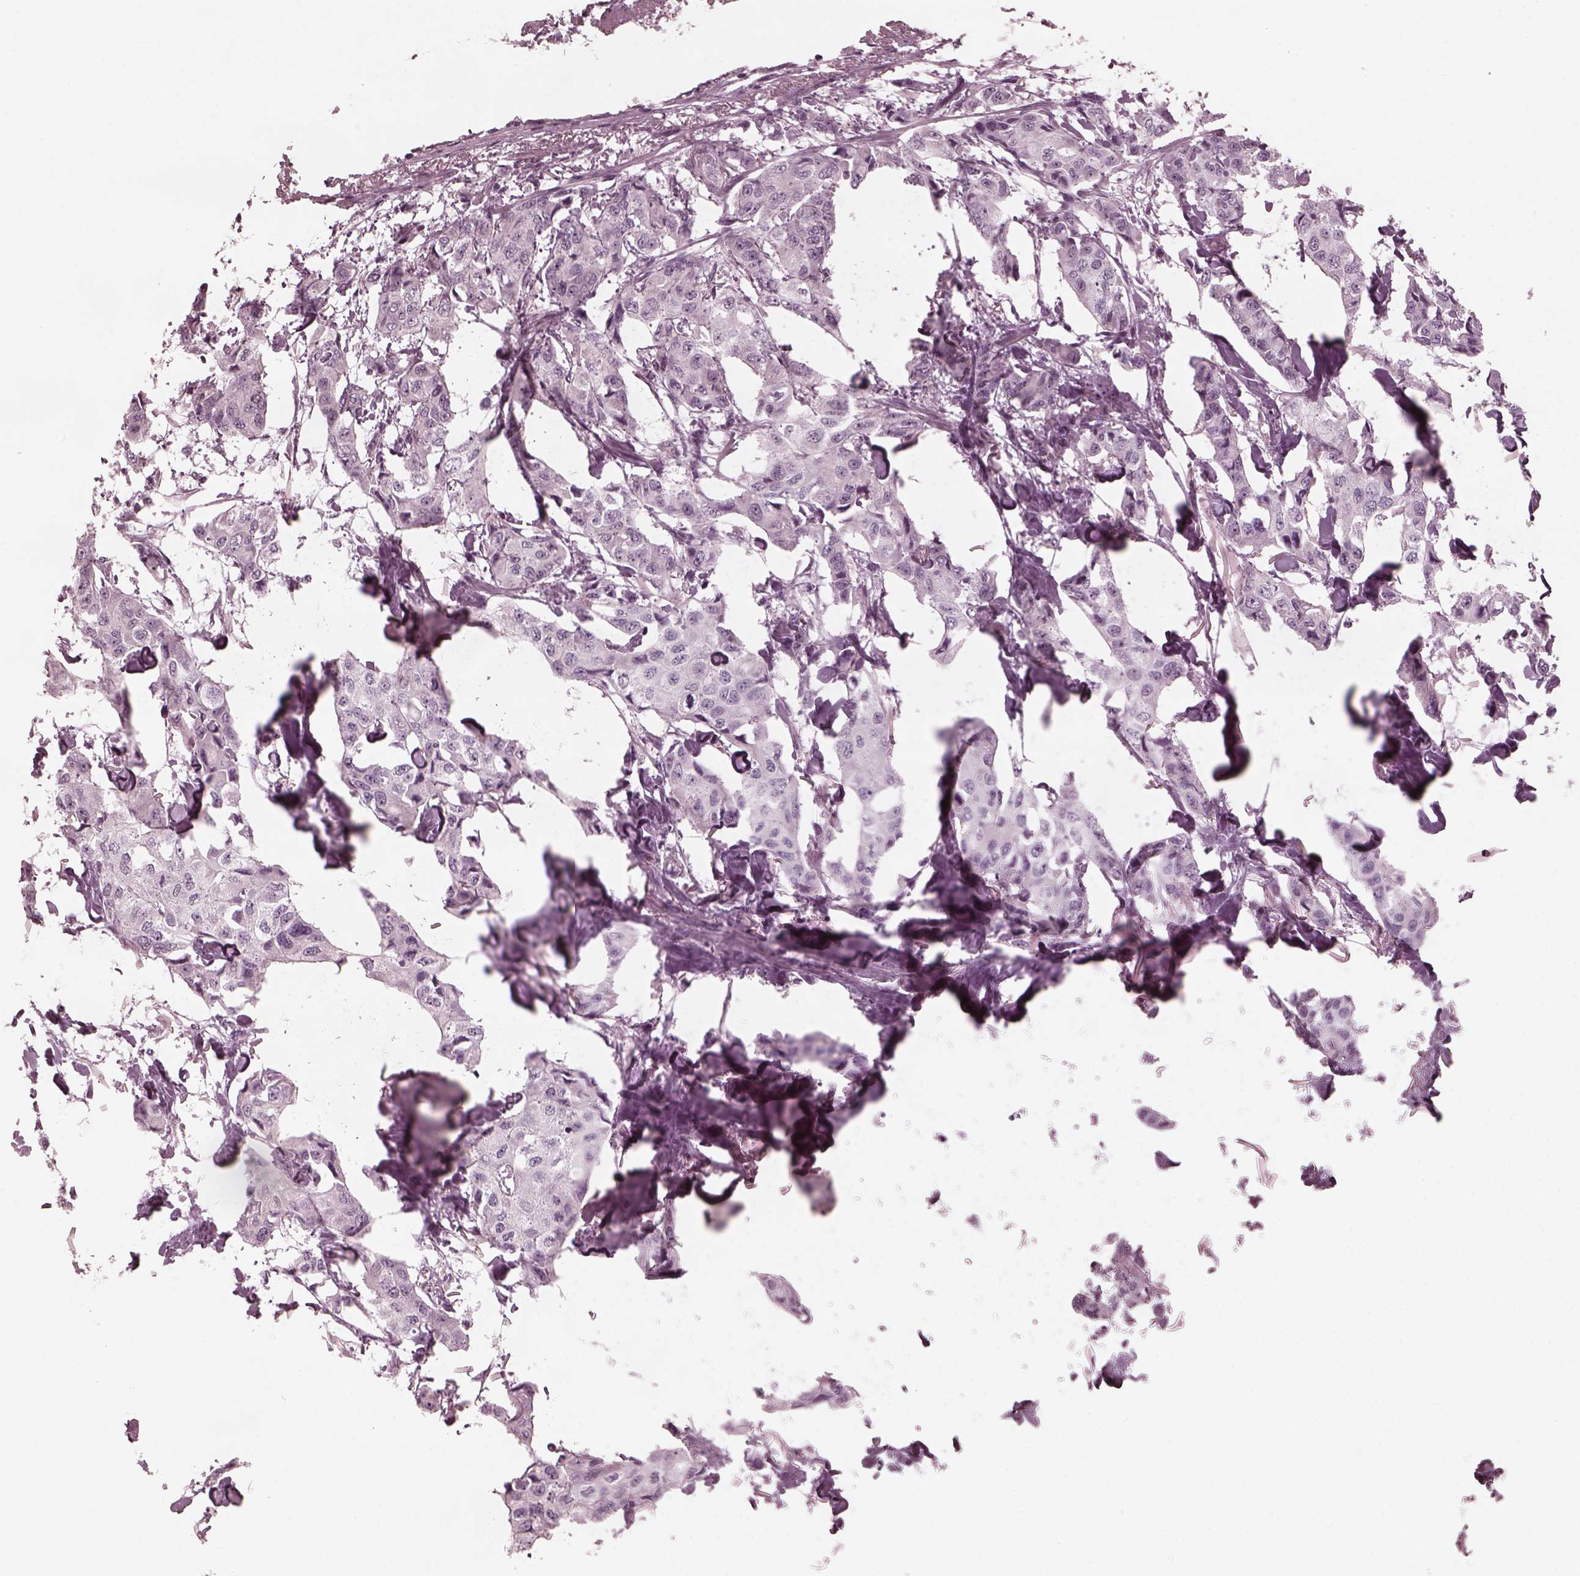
{"staining": {"intensity": "negative", "quantity": "none", "location": "none"}, "tissue": "breast cancer", "cell_type": "Tumor cells", "image_type": "cancer", "snomed": [{"axis": "morphology", "description": "Duct carcinoma"}, {"axis": "topography", "description": "Breast"}], "caption": "Breast intraductal carcinoma stained for a protein using immunohistochemistry demonstrates no positivity tumor cells.", "gene": "KIF6", "patient": {"sex": "female", "age": 80}}